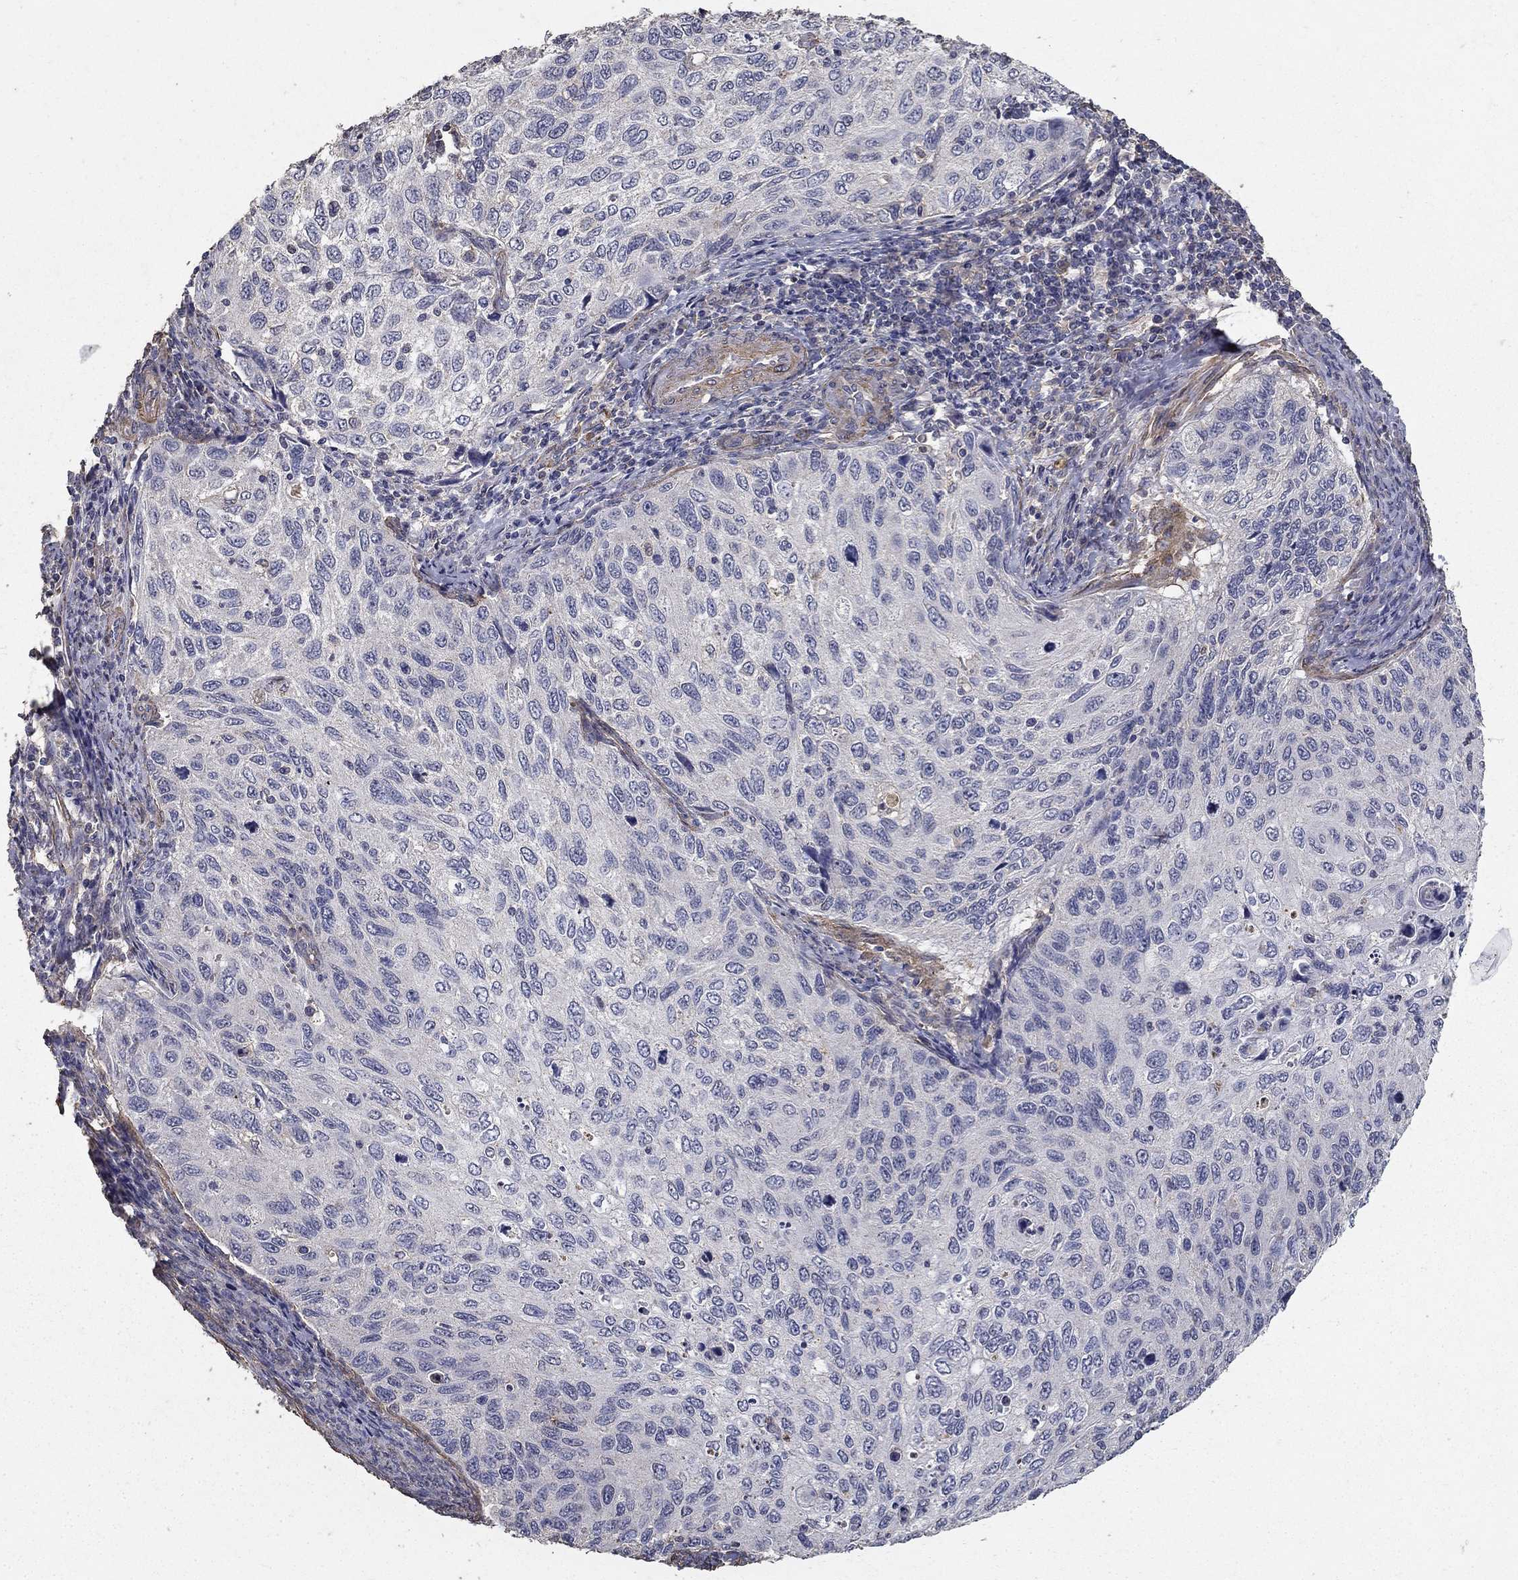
{"staining": {"intensity": "negative", "quantity": "none", "location": "none"}, "tissue": "cervical cancer", "cell_type": "Tumor cells", "image_type": "cancer", "snomed": [{"axis": "morphology", "description": "Squamous cell carcinoma, NOS"}, {"axis": "topography", "description": "Cervix"}], "caption": "The image displays no staining of tumor cells in cervical squamous cell carcinoma.", "gene": "MPP2", "patient": {"sex": "female", "age": 70}}